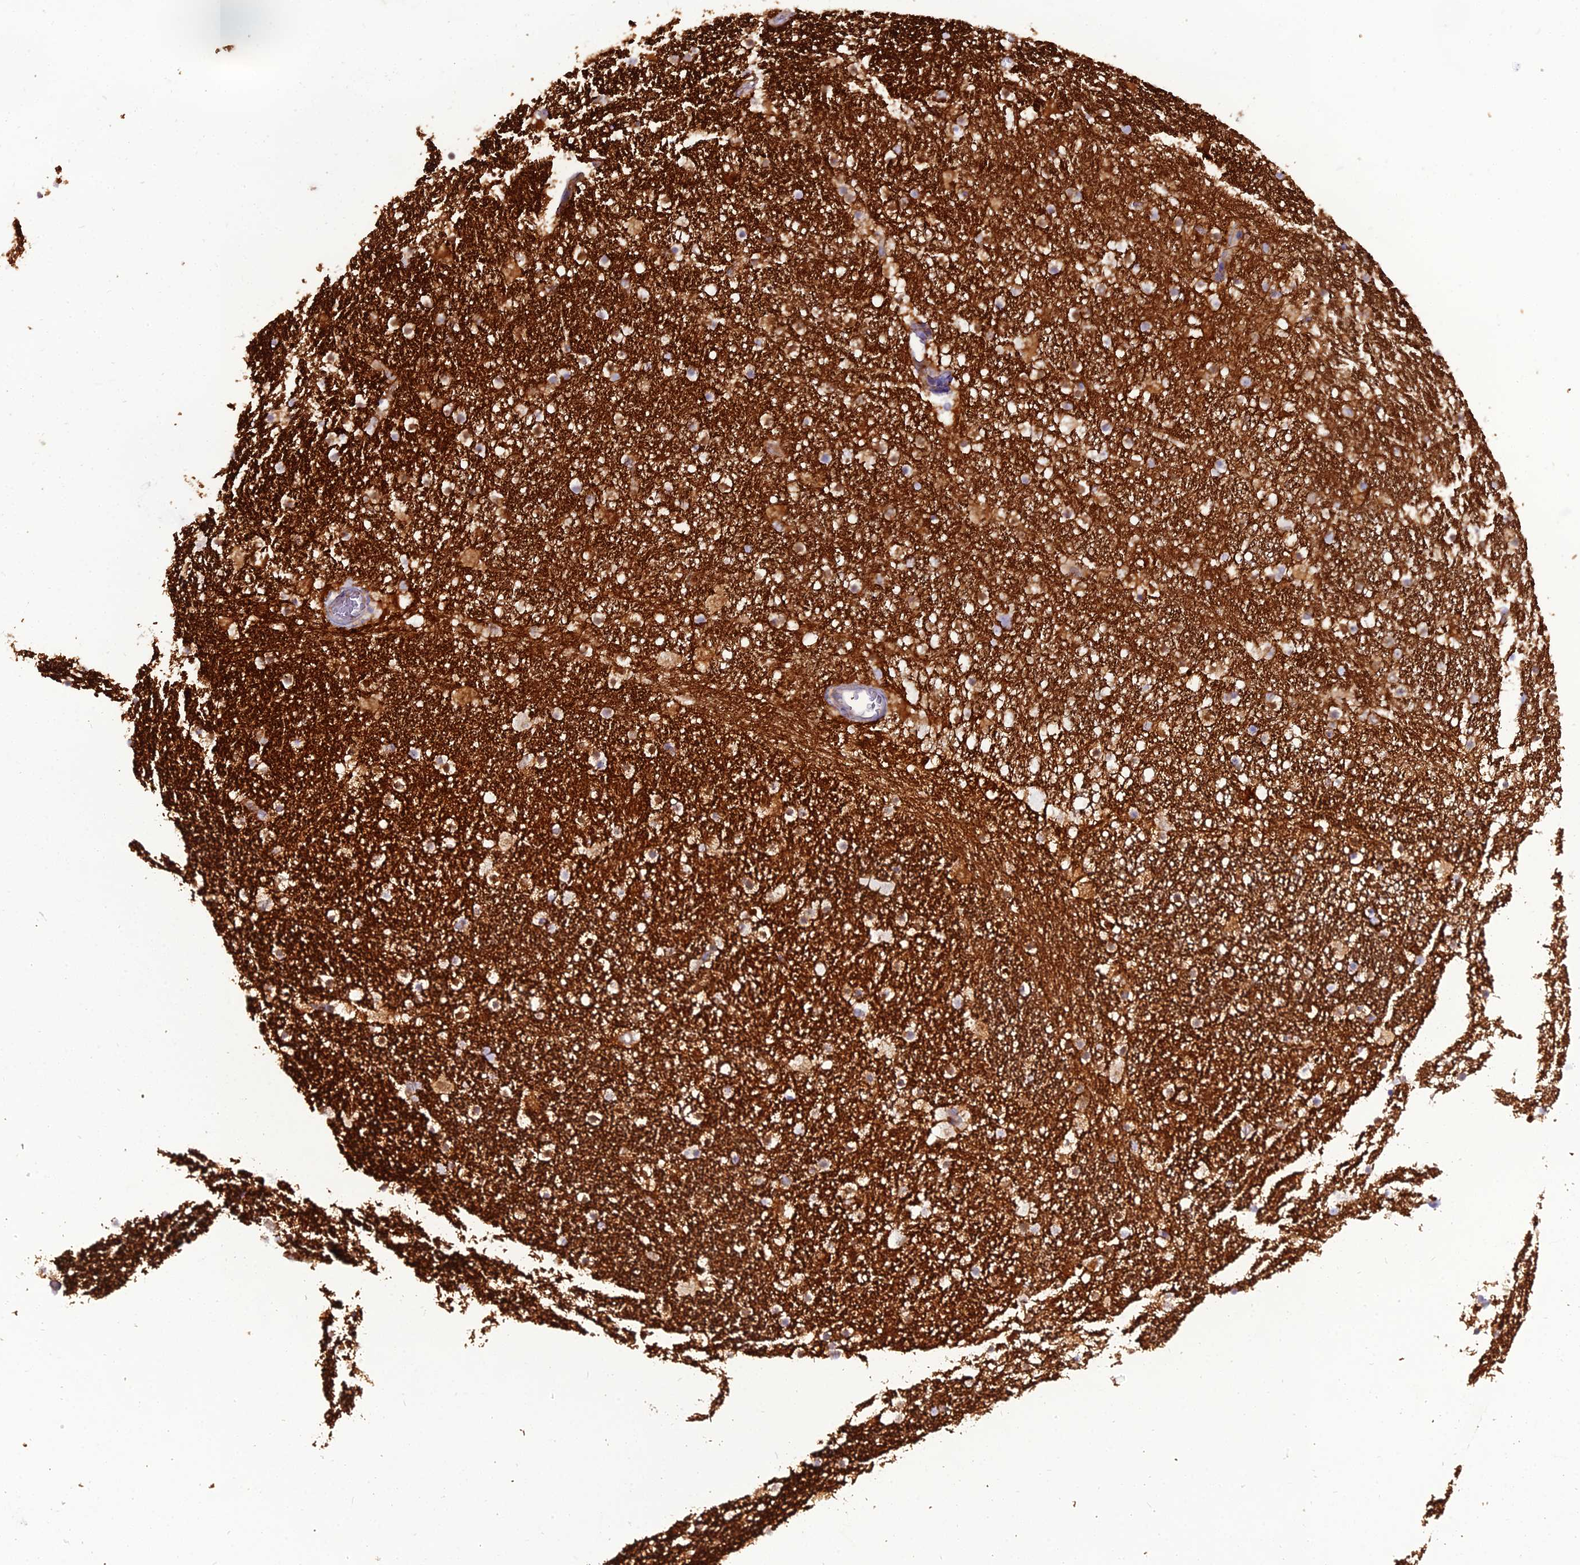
{"staining": {"intensity": "moderate", "quantity": "25%-75%", "location": "cytoplasmic/membranous"}, "tissue": "caudate", "cell_type": "Glial cells", "image_type": "normal", "snomed": [{"axis": "morphology", "description": "Normal tissue, NOS"}, {"axis": "topography", "description": "Lateral ventricle wall"}], "caption": "Immunohistochemistry of normal caudate demonstrates medium levels of moderate cytoplasmic/membranous expression in approximately 25%-75% of glial cells.", "gene": "GPD1", "patient": {"sex": "male", "age": 45}}